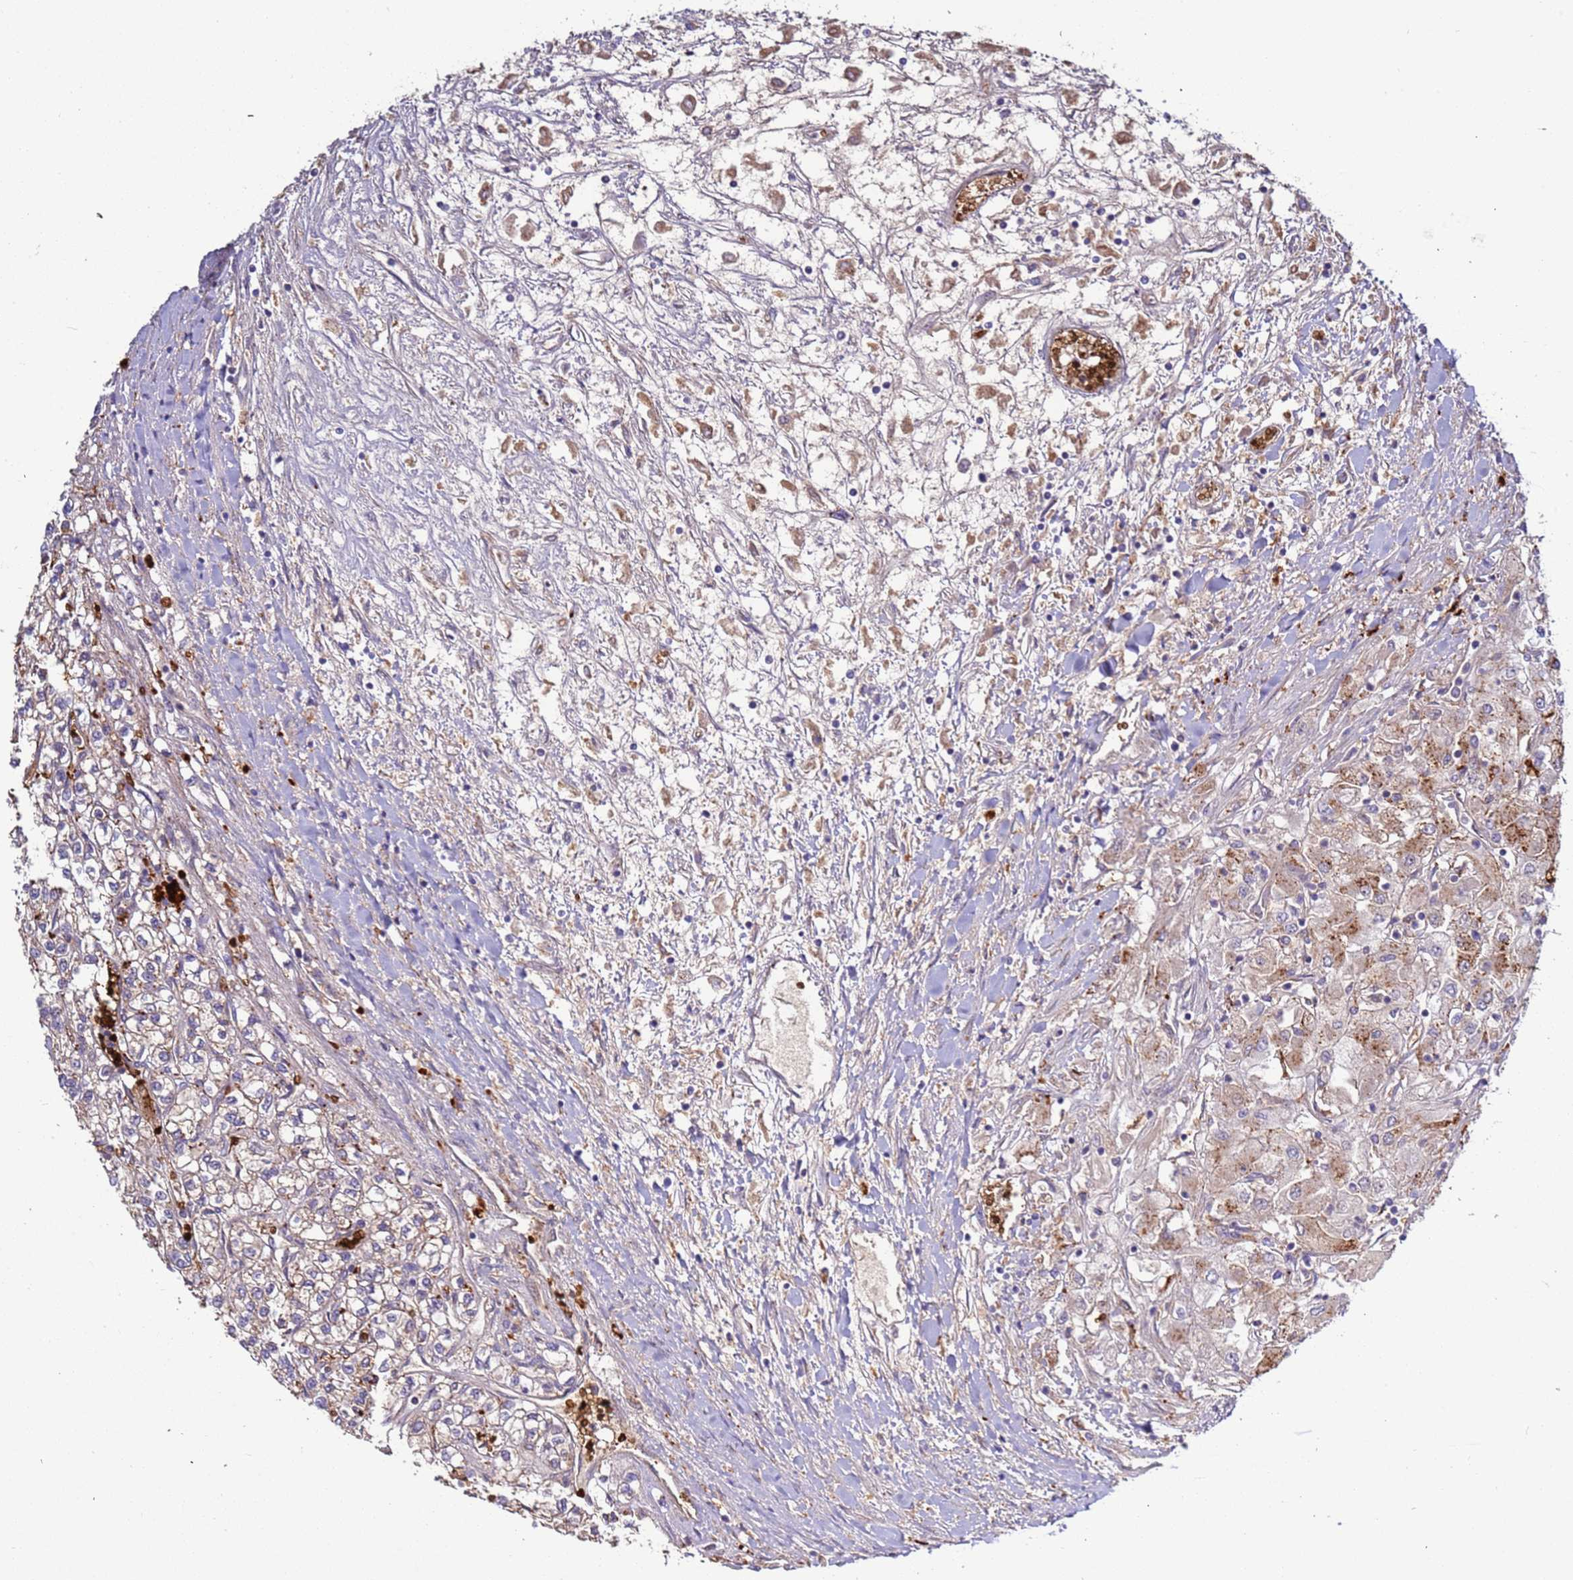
{"staining": {"intensity": "weak", "quantity": ">75%", "location": "cytoplasmic/membranous"}, "tissue": "renal cancer", "cell_type": "Tumor cells", "image_type": "cancer", "snomed": [{"axis": "morphology", "description": "Adenocarcinoma, NOS"}, {"axis": "topography", "description": "Kidney"}], "caption": "Adenocarcinoma (renal) tissue exhibits weak cytoplasmic/membranous positivity in approximately >75% of tumor cells, visualized by immunohistochemistry. The staining was performed using DAB, with brown indicating positive protein expression. Nuclei are stained blue with hematoxylin.", "gene": "VPS36", "patient": {"sex": "male", "age": 80}}